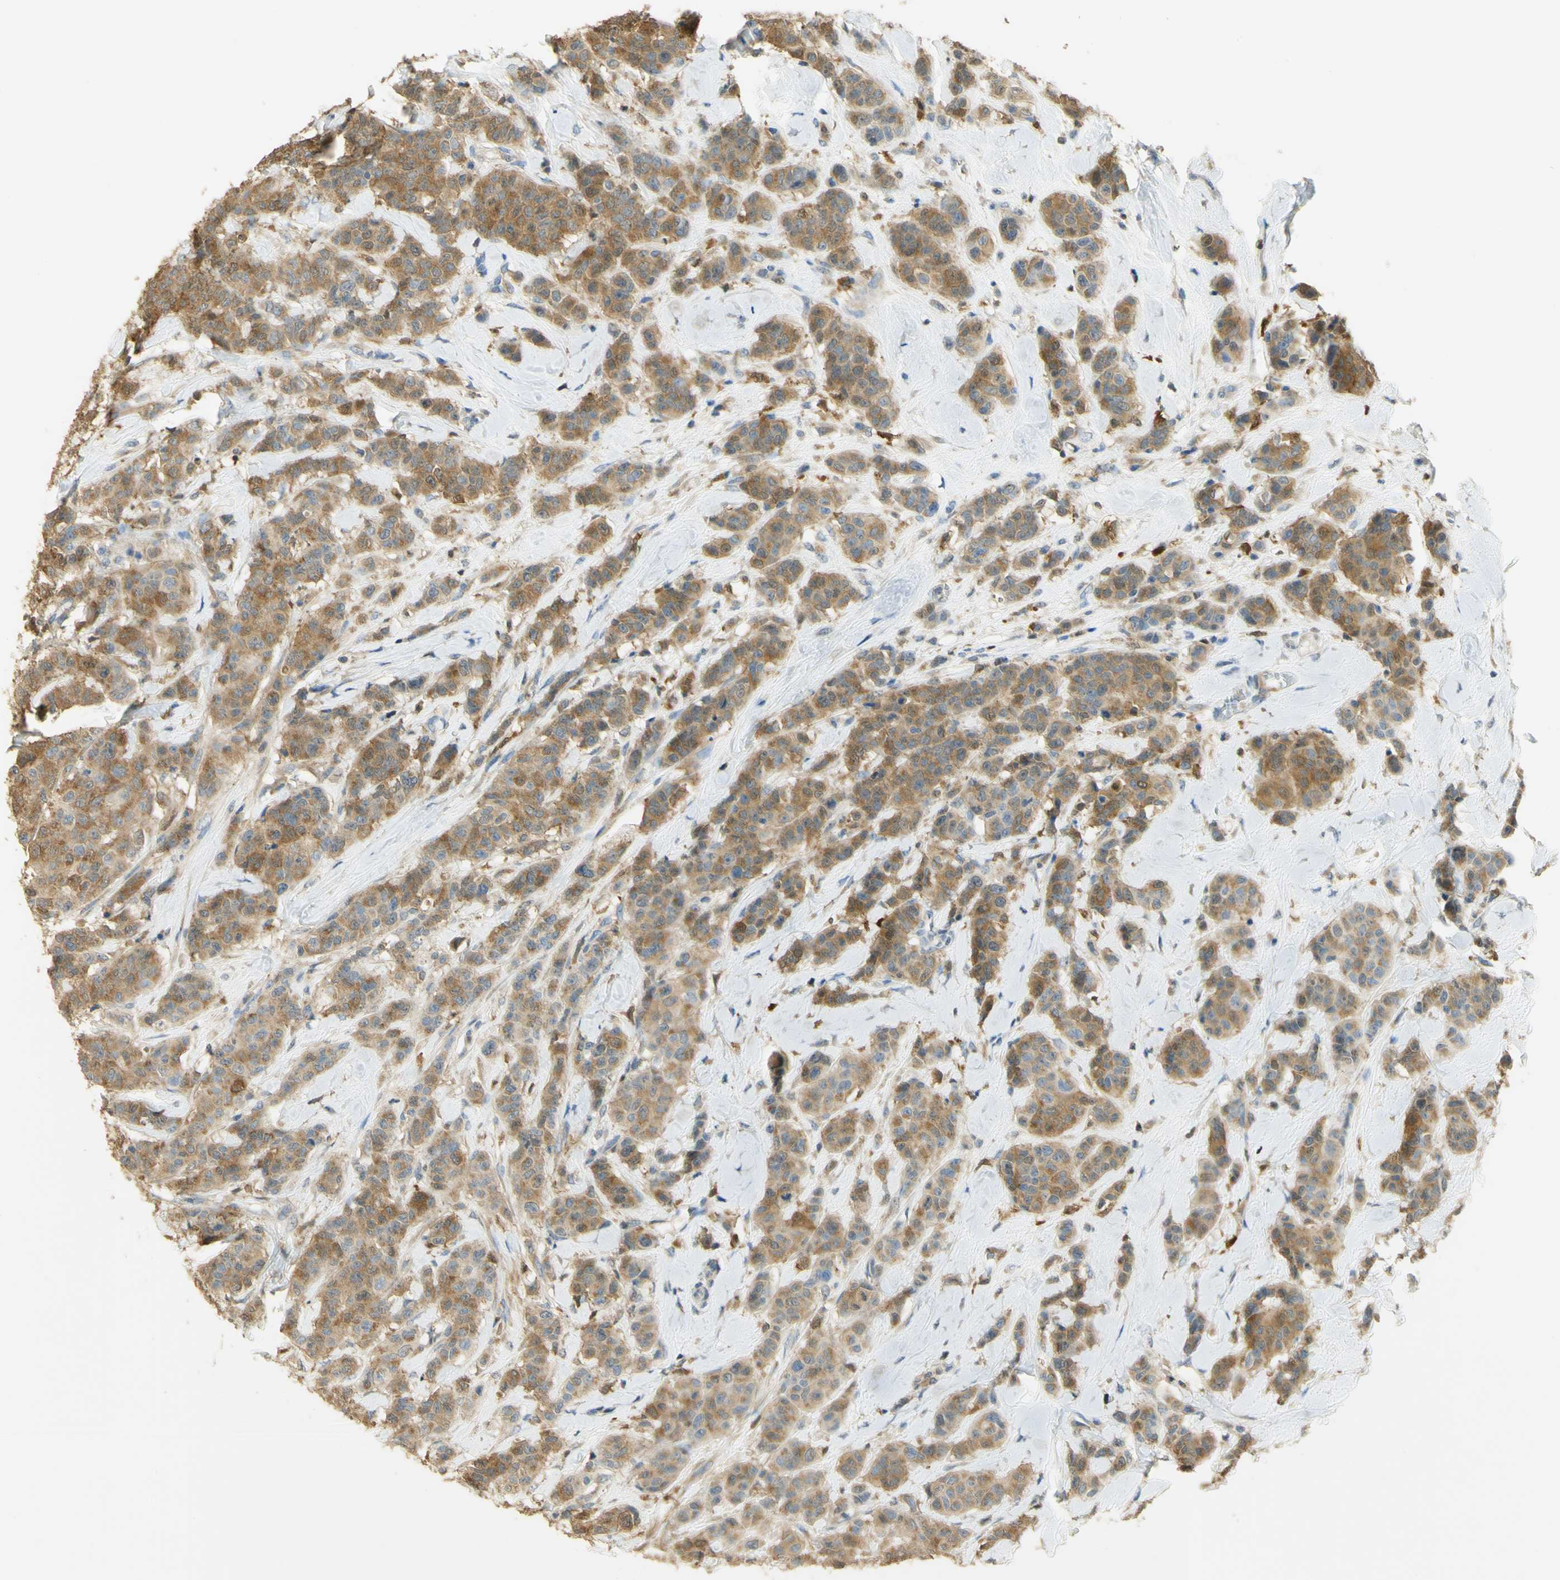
{"staining": {"intensity": "moderate", "quantity": ">75%", "location": "cytoplasmic/membranous"}, "tissue": "breast cancer", "cell_type": "Tumor cells", "image_type": "cancer", "snomed": [{"axis": "morphology", "description": "Normal tissue, NOS"}, {"axis": "morphology", "description": "Duct carcinoma"}, {"axis": "topography", "description": "Breast"}], "caption": "Breast cancer stained for a protein (brown) demonstrates moderate cytoplasmic/membranous positive staining in about >75% of tumor cells.", "gene": "PAK1", "patient": {"sex": "female", "age": 40}}